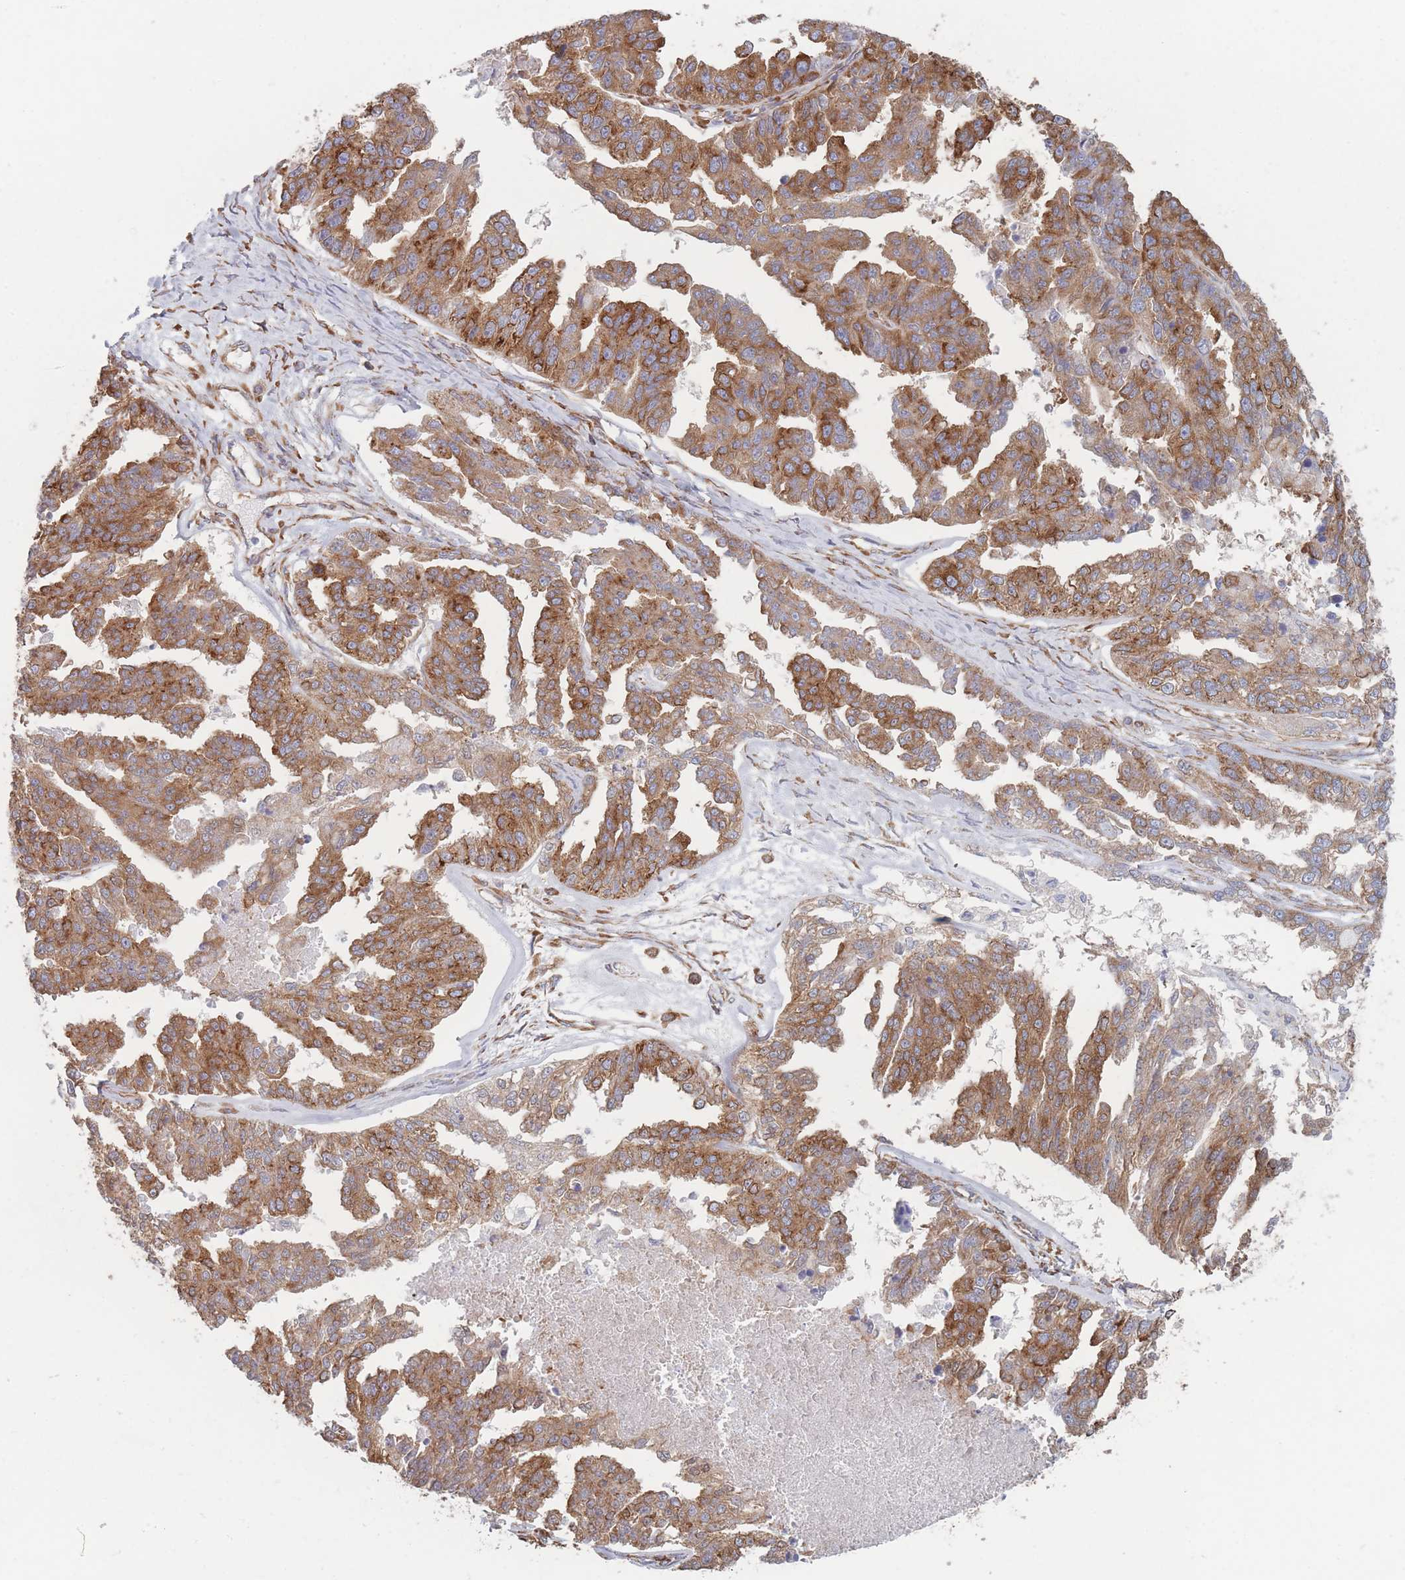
{"staining": {"intensity": "strong", "quantity": ">75%", "location": "cytoplasmic/membranous"}, "tissue": "ovarian cancer", "cell_type": "Tumor cells", "image_type": "cancer", "snomed": [{"axis": "morphology", "description": "Cystadenocarcinoma, serous, NOS"}, {"axis": "topography", "description": "Ovary"}], "caption": "Ovarian serous cystadenocarcinoma stained with immunohistochemistry (IHC) demonstrates strong cytoplasmic/membranous staining in about >75% of tumor cells. (Brightfield microscopy of DAB IHC at high magnification).", "gene": "EEF1B2", "patient": {"sex": "female", "age": 58}}